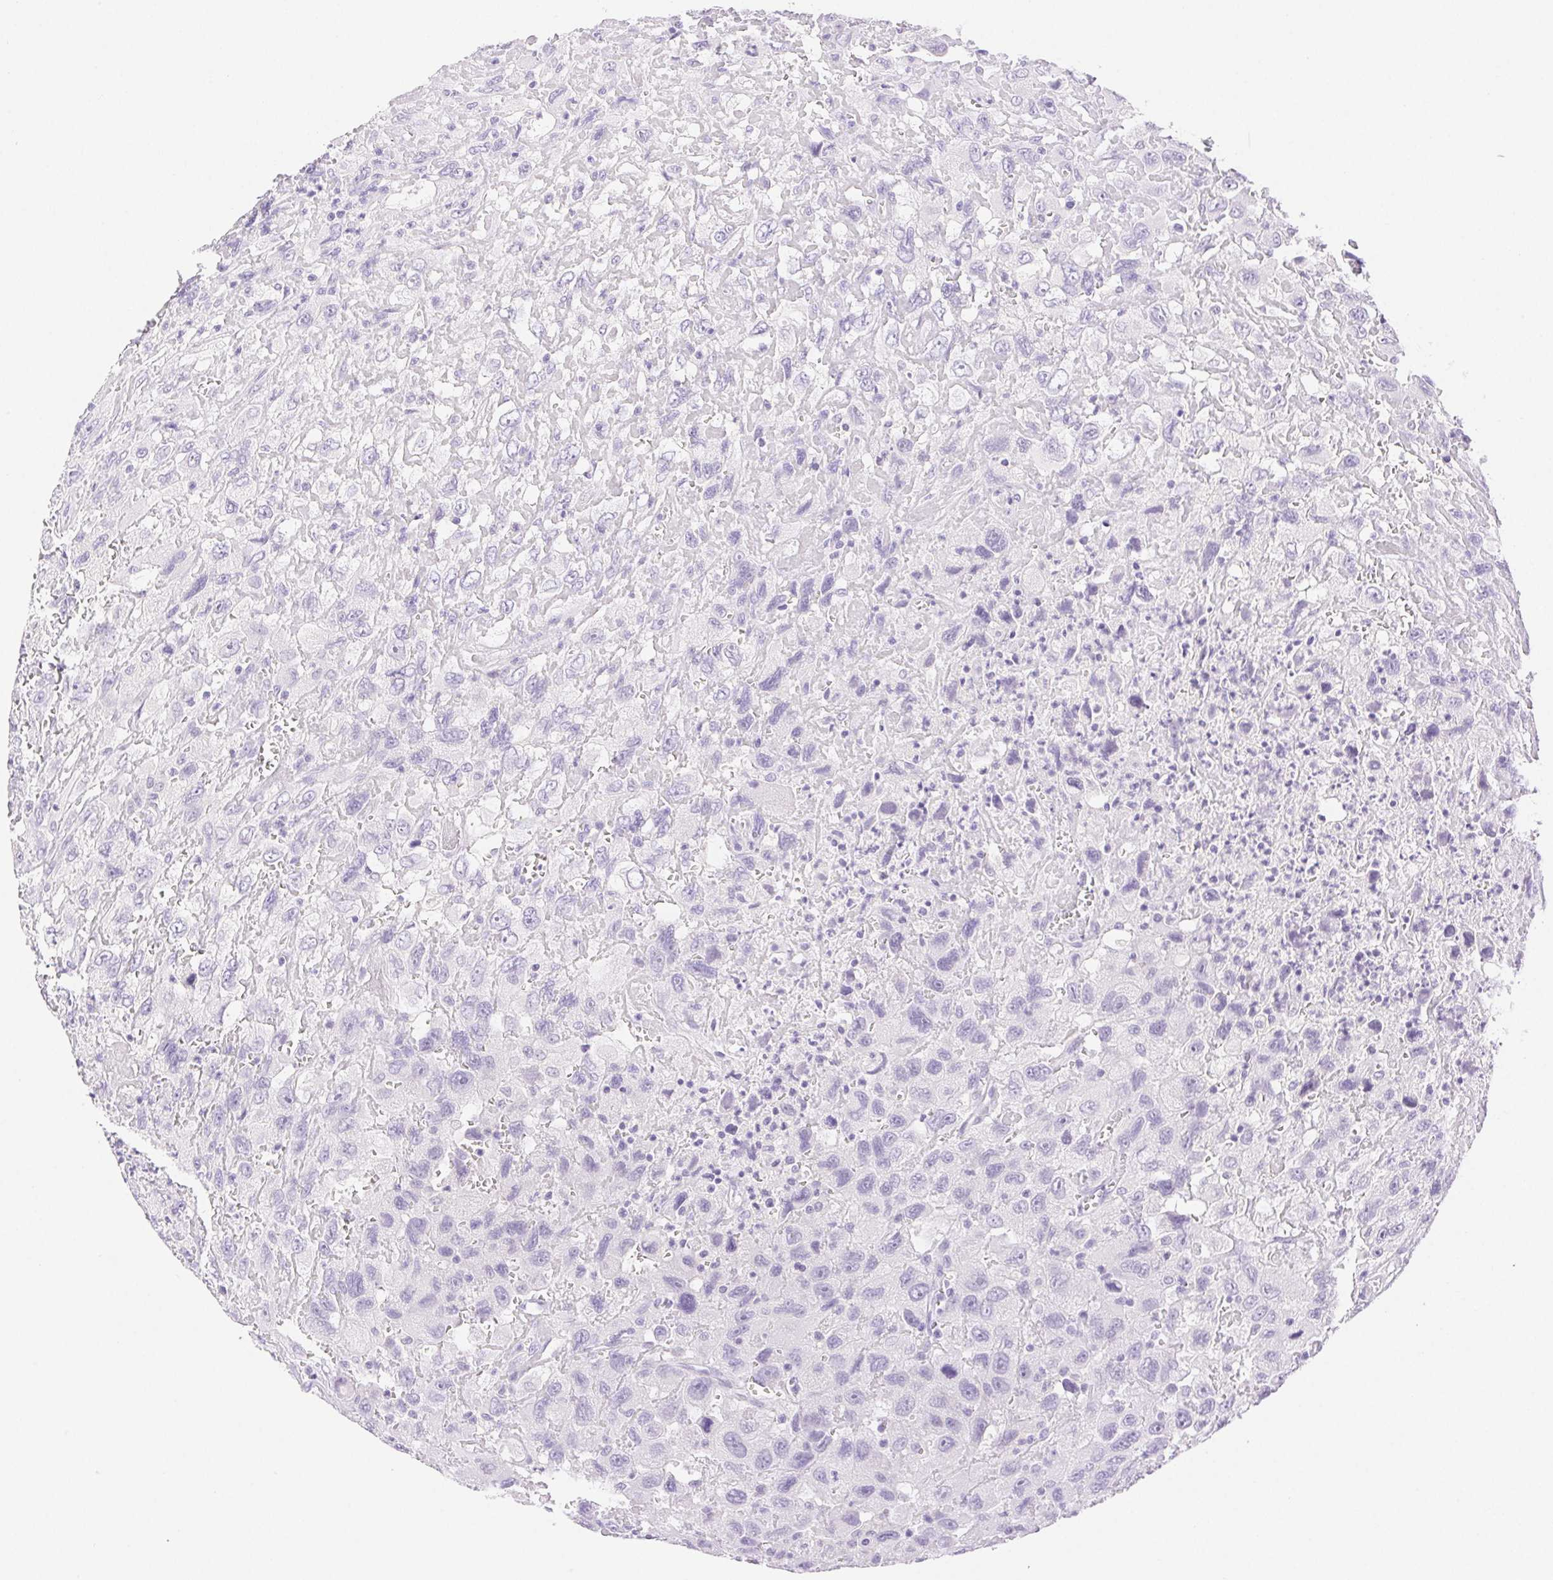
{"staining": {"intensity": "negative", "quantity": "none", "location": "none"}, "tissue": "head and neck cancer", "cell_type": "Tumor cells", "image_type": "cancer", "snomed": [{"axis": "morphology", "description": "Squamous cell carcinoma, NOS"}, {"axis": "morphology", "description": "Squamous cell carcinoma, metastatic, NOS"}, {"axis": "topography", "description": "Oral tissue"}, {"axis": "topography", "description": "Head-Neck"}], "caption": "DAB immunohistochemical staining of head and neck squamous cell carcinoma demonstrates no significant positivity in tumor cells.", "gene": "SPACA4", "patient": {"sex": "female", "age": 85}}